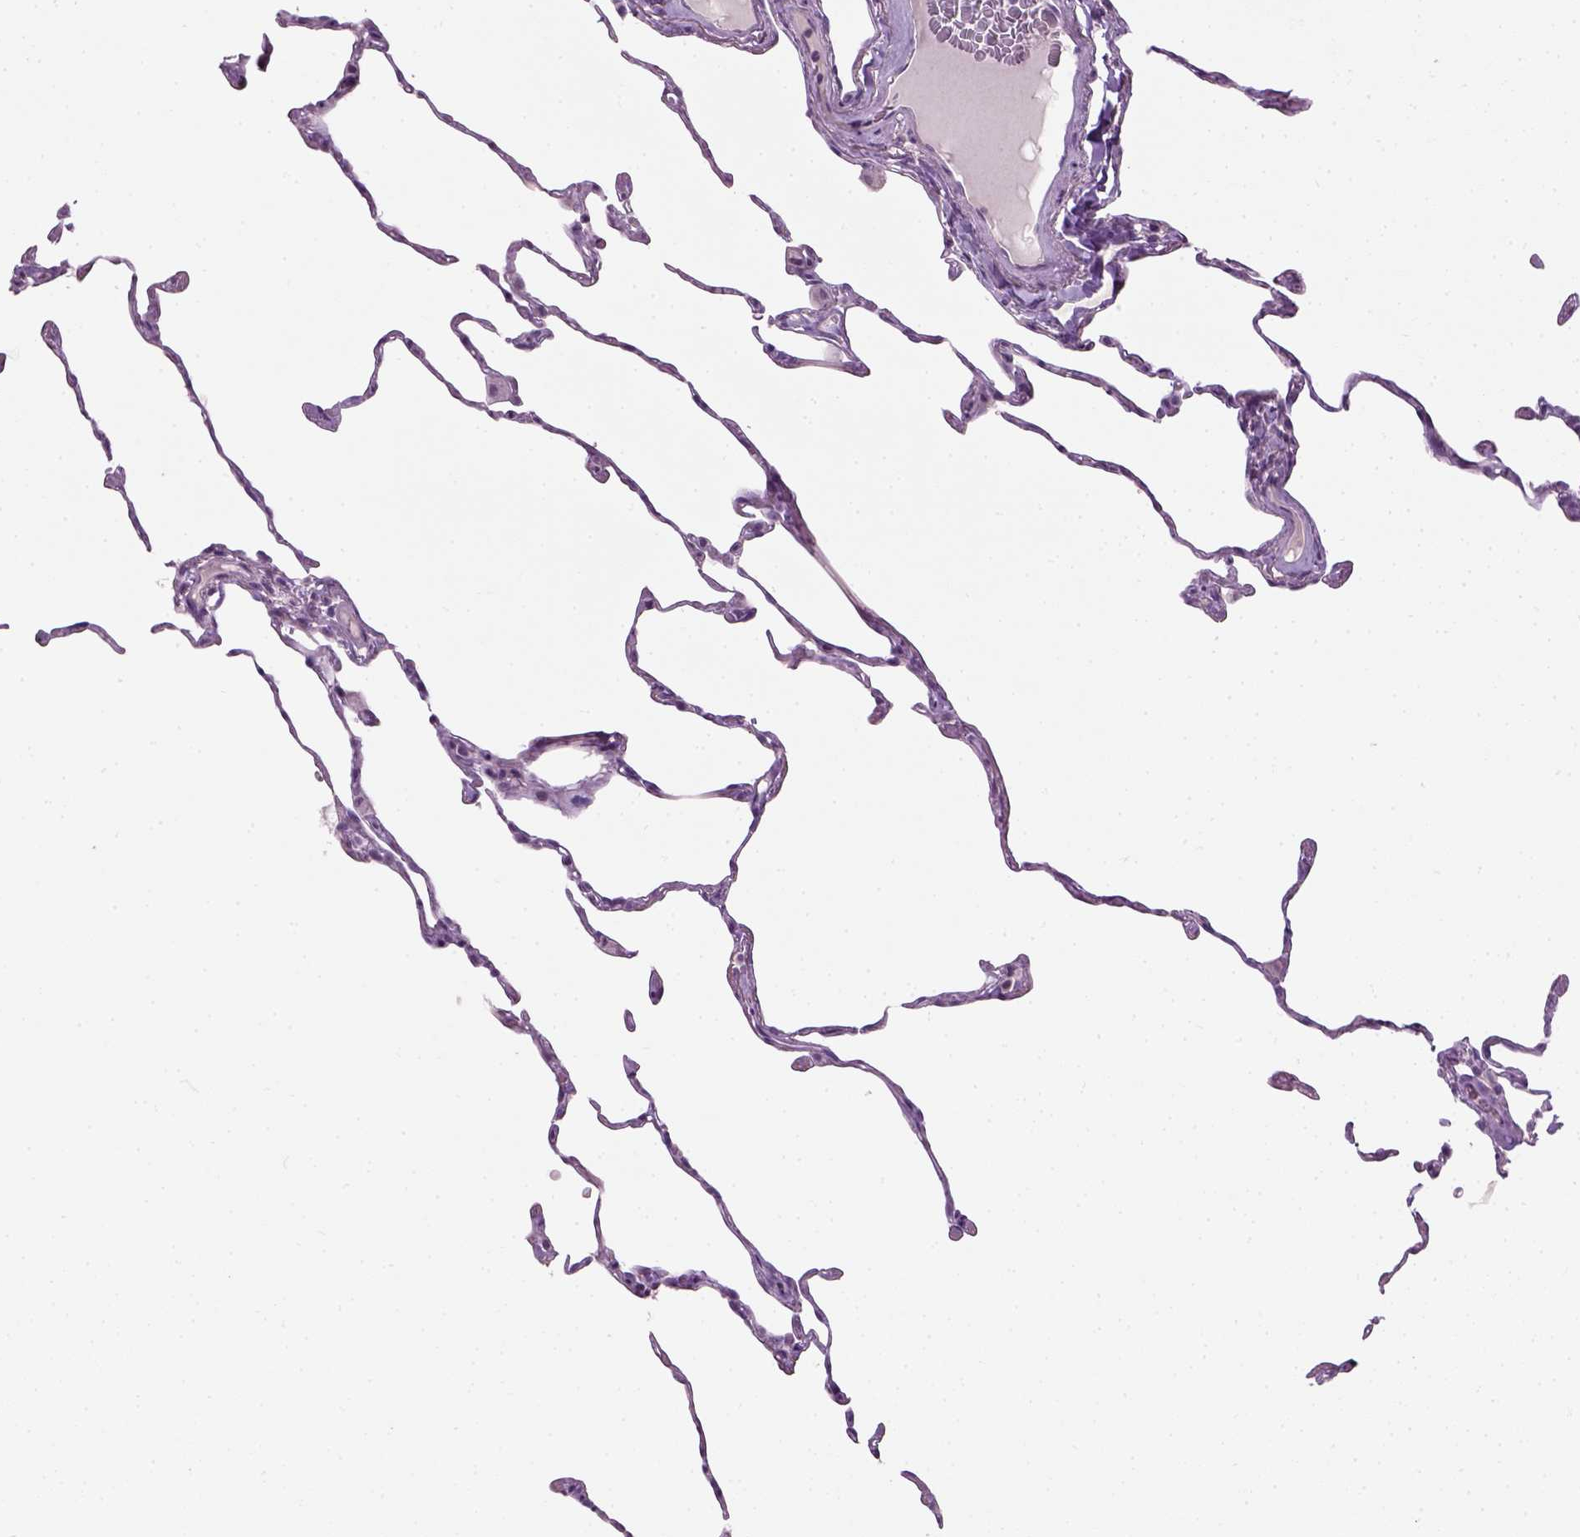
{"staining": {"intensity": "negative", "quantity": "none", "location": "none"}, "tissue": "lung", "cell_type": "Alveolar cells", "image_type": "normal", "snomed": [{"axis": "morphology", "description": "Normal tissue, NOS"}, {"axis": "topography", "description": "Lung"}], "caption": "This is a photomicrograph of immunohistochemistry (IHC) staining of normal lung, which shows no positivity in alveolar cells.", "gene": "GABRB2", "patient": {"sex": "female", "age": 57}}